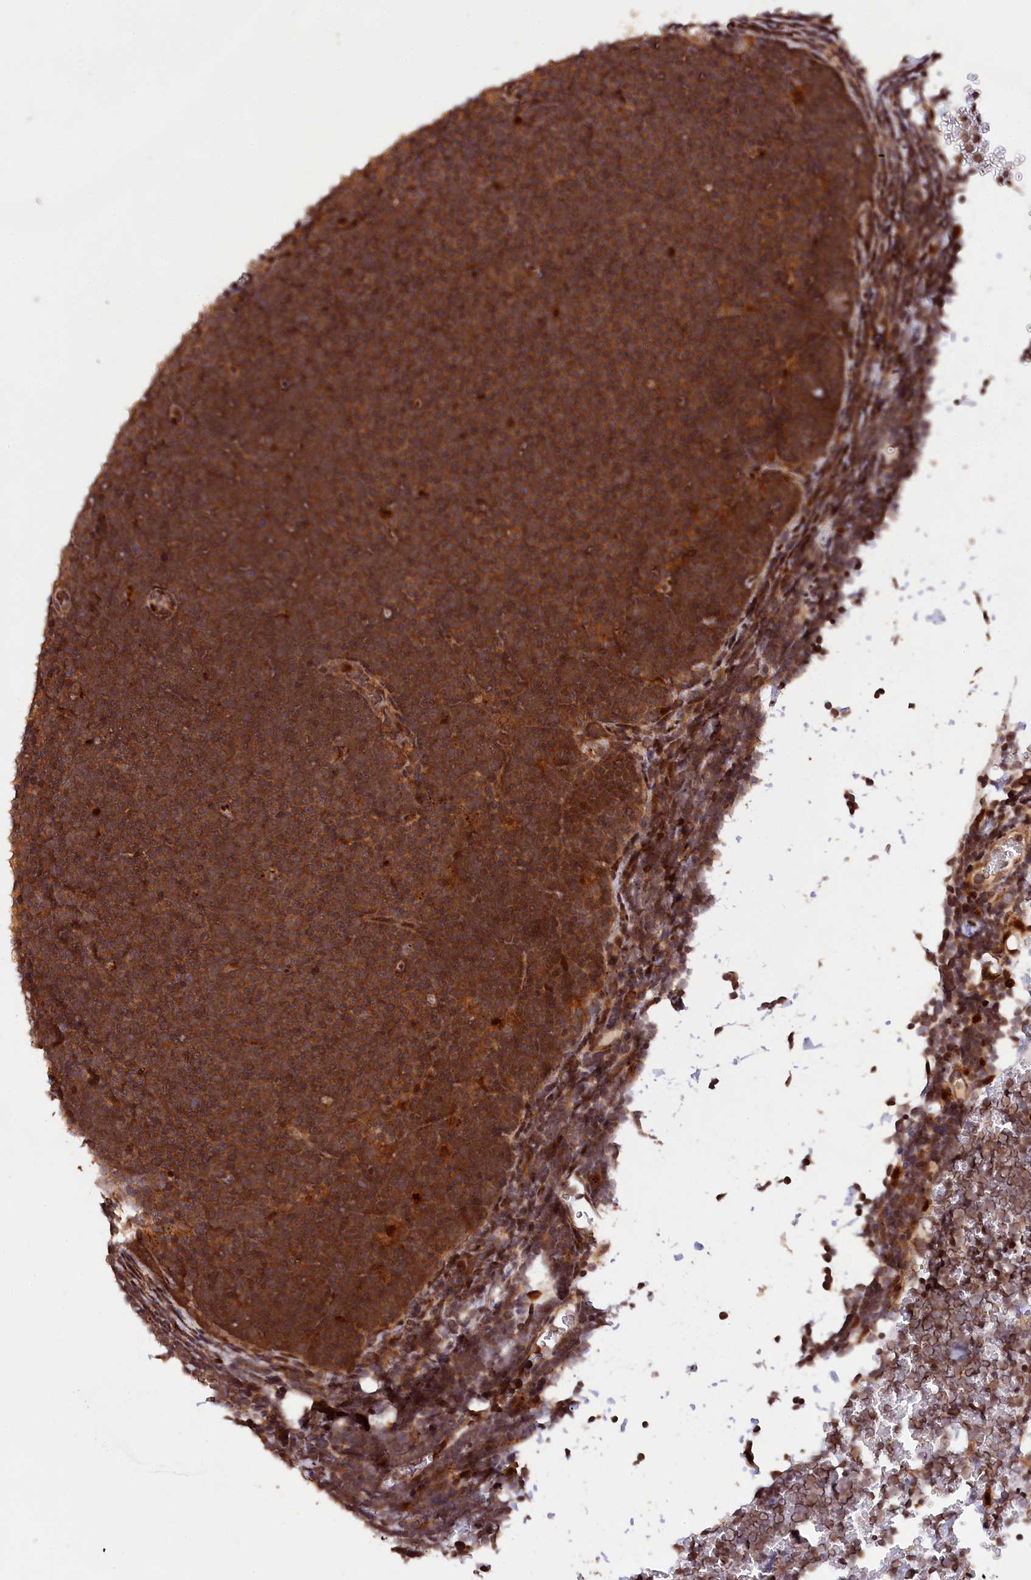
{"staining": {"intensity": "strong", "quantity": ">75%", "location": "cytoplasmic/membranous"}, "tissue": "lymphoma", "cell_type": "Tumor cells", "image_type": "cancer", "snomed": [{"axis": "morphology", "description": "Malignant lymphoma, non-Hodgkin's type, High grade"}, {"axis": "topography", "description": "Lymph node"}], "caption": "This is a histology image of IHC staining of malignant lymphoma, non-Hodgkin's type (high-grade), which shows strong expression in the cytoplasmic/membranous of tumor cells.", "gene": "PHAF1", "patient": {"sex": "male", "age": 13}}